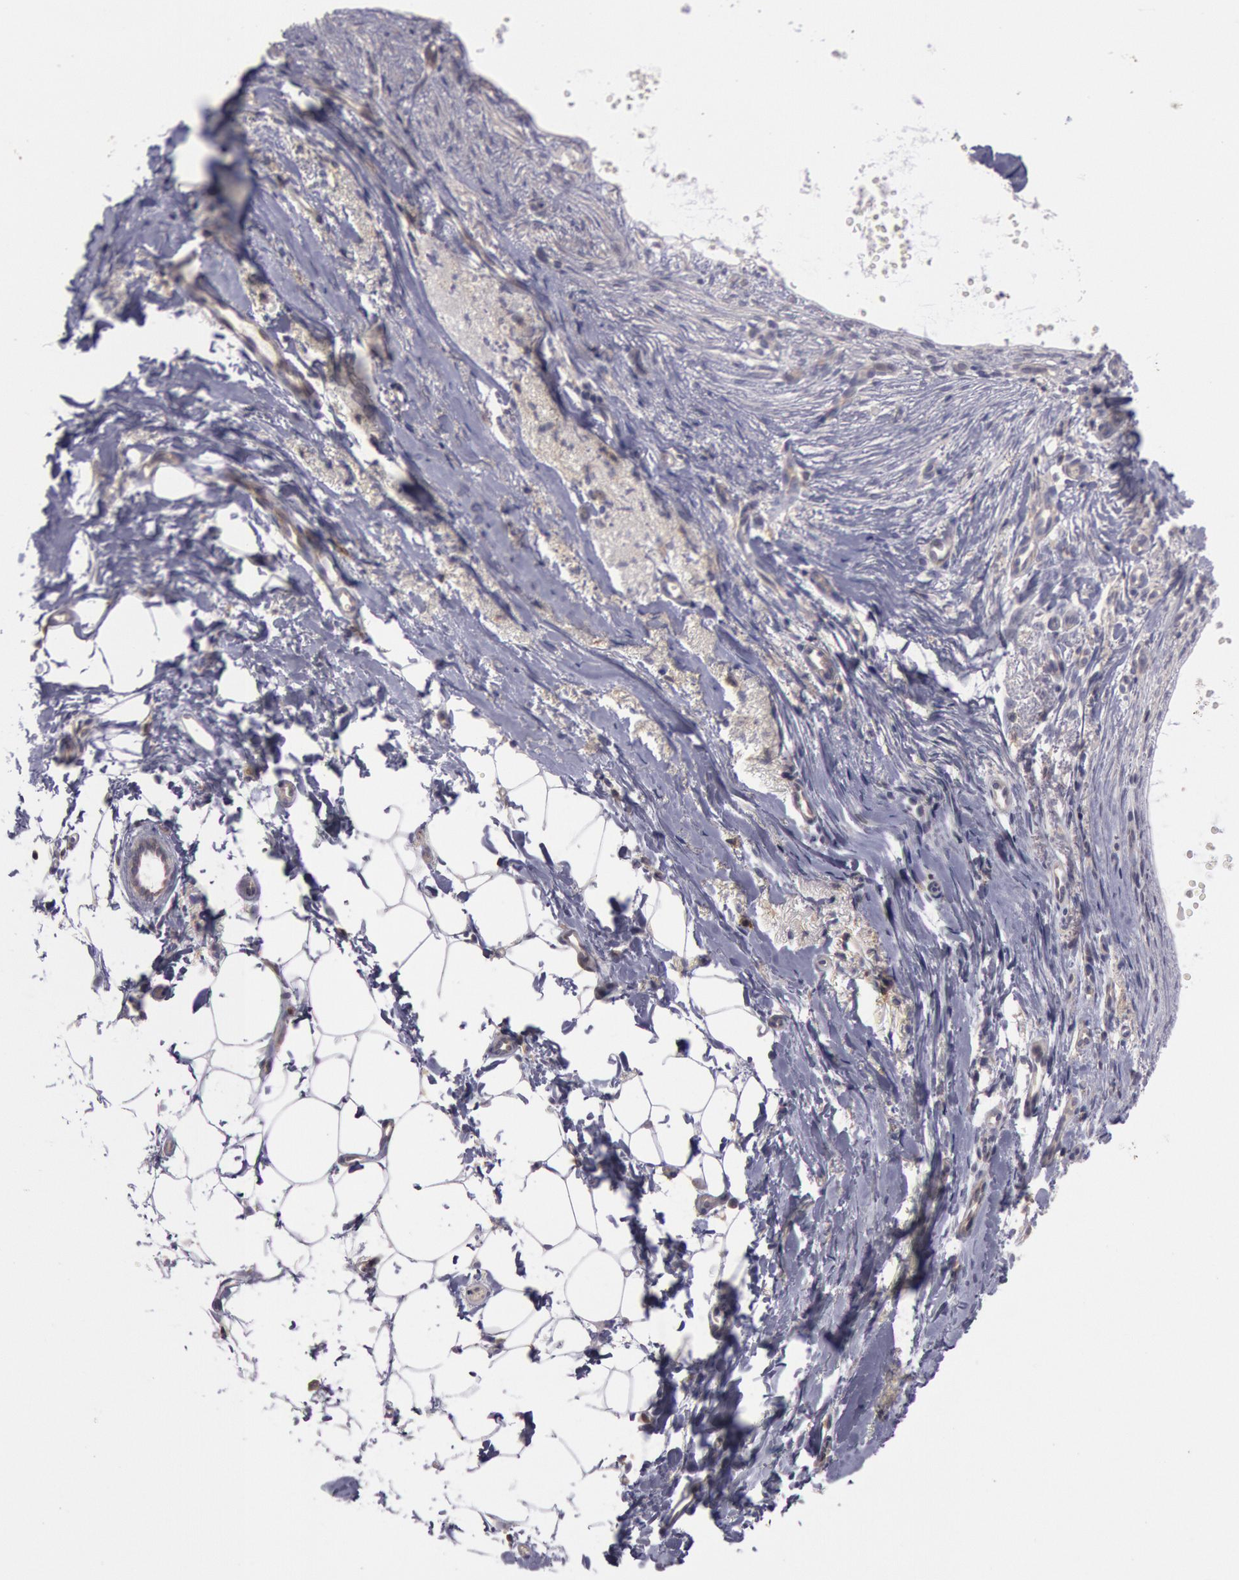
{"staining": {"intensity": "negative", "quantity": "none", "location": "none"}, "tissue": "skin cancer", "cell_type": "Tumor cells", "image_type": "cancer", "snomed": [{"axis": "morphology", "description": "Basal cell carcinoma"}, {"axis": "topography", "description": "Skin"}], "caption": "This is an IHC micrograph of skin basal cell carcinoma. There is no expression in tumor cells.", "gene": "TRIB2", "patient": {"sex": "male", "age": 84}}